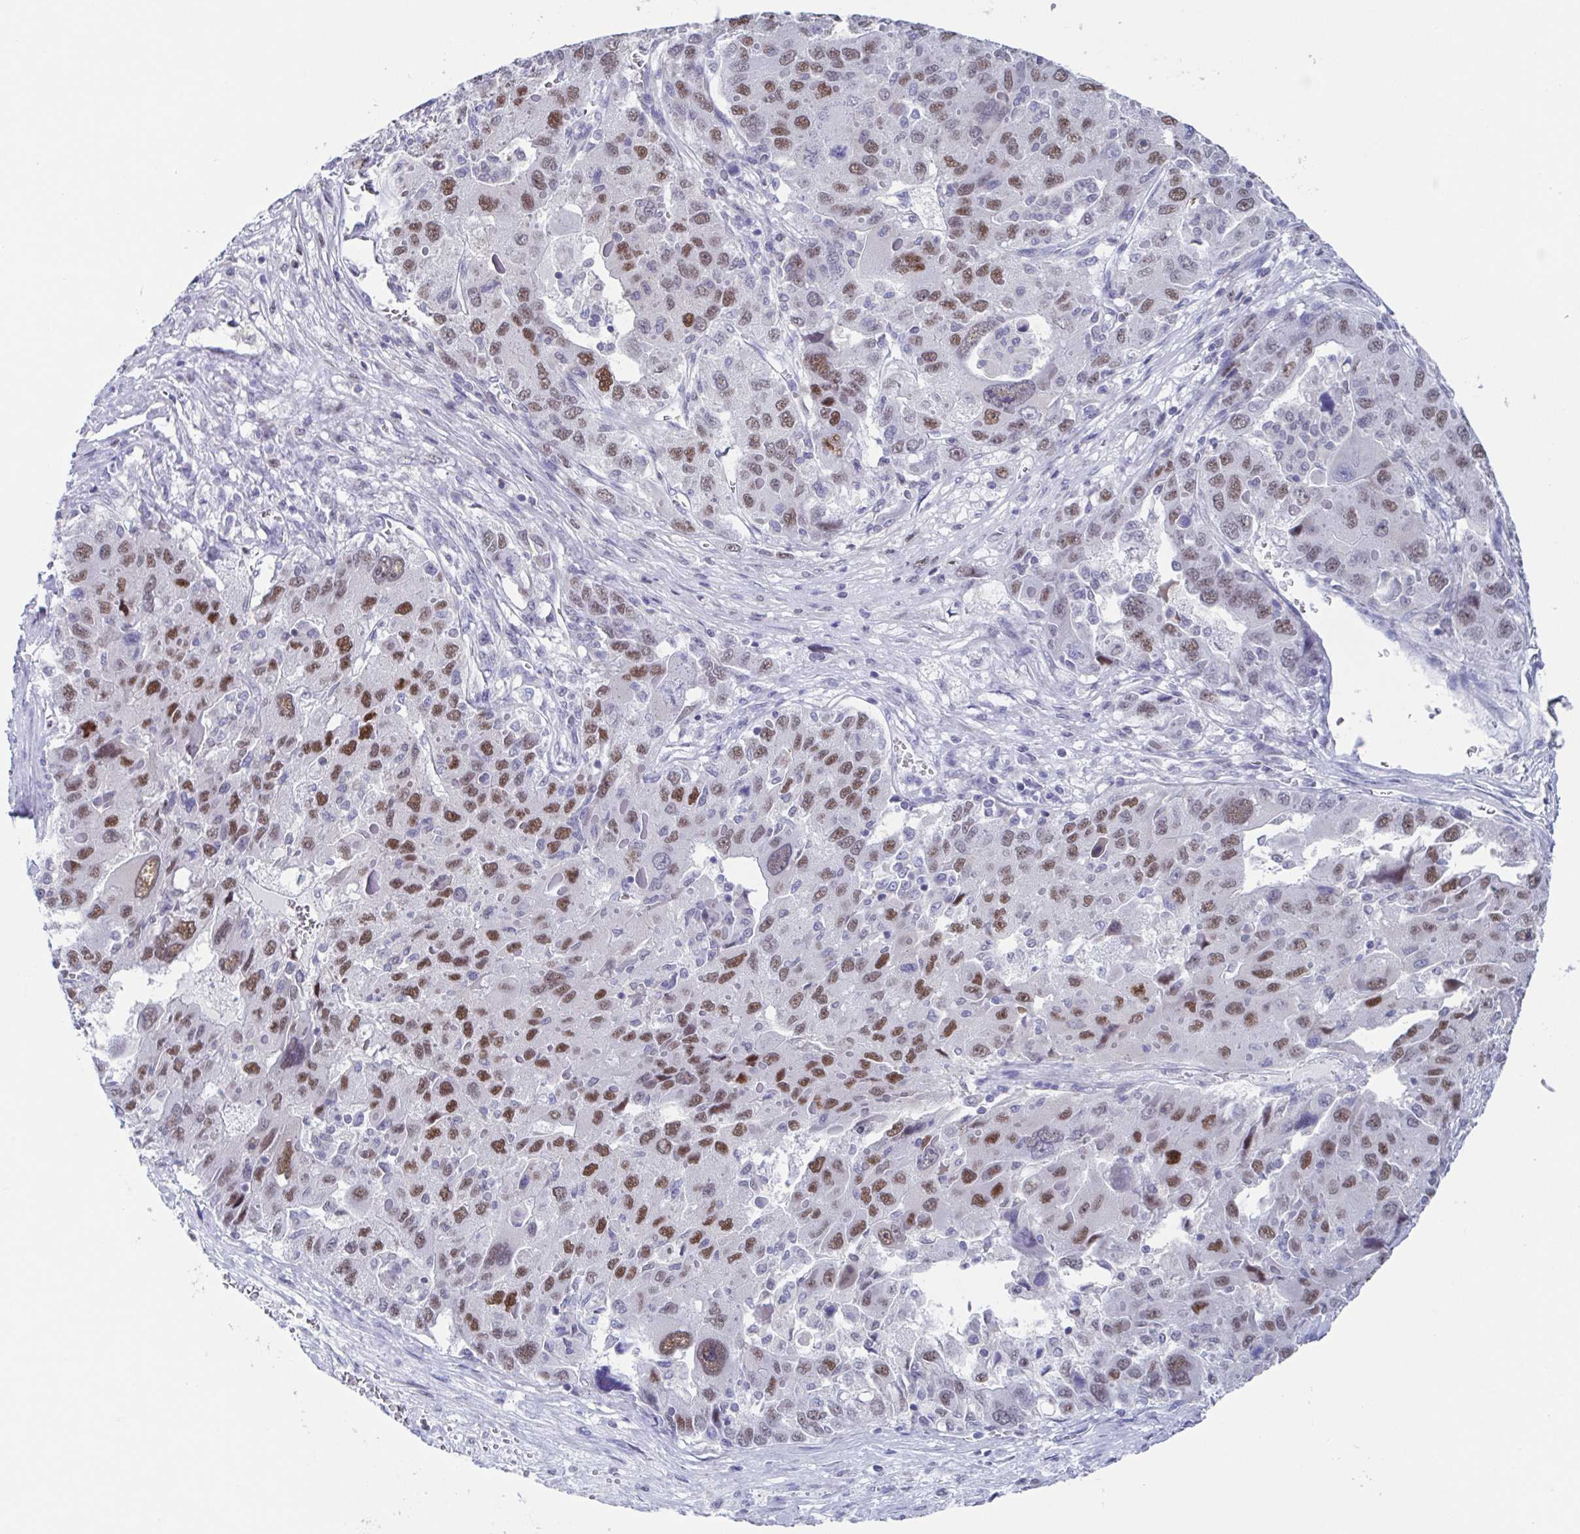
{"staining": {"intensity": "moderate", "quantity": ">75%", "location": "nuclear"}, "tissue": "liver cancer", "cell_type": "Tumor cells", "image_type": "cancer", "snomed": [{"axis": "morphology", "description": "Carcinoma, Hepatocellular, NOS"}, {"axis": "topography", "description": "Liver"}], "caption": "Liver cancer was stained to show a protein in brown. There is medium levels of moderate nuclear positivity in approximately >75% of tumor cells. The protein is shown in brown color, while the nuclei are stained blue.", "gene": "PBOV1", "patient": {"sex": "female", "age": 41}}